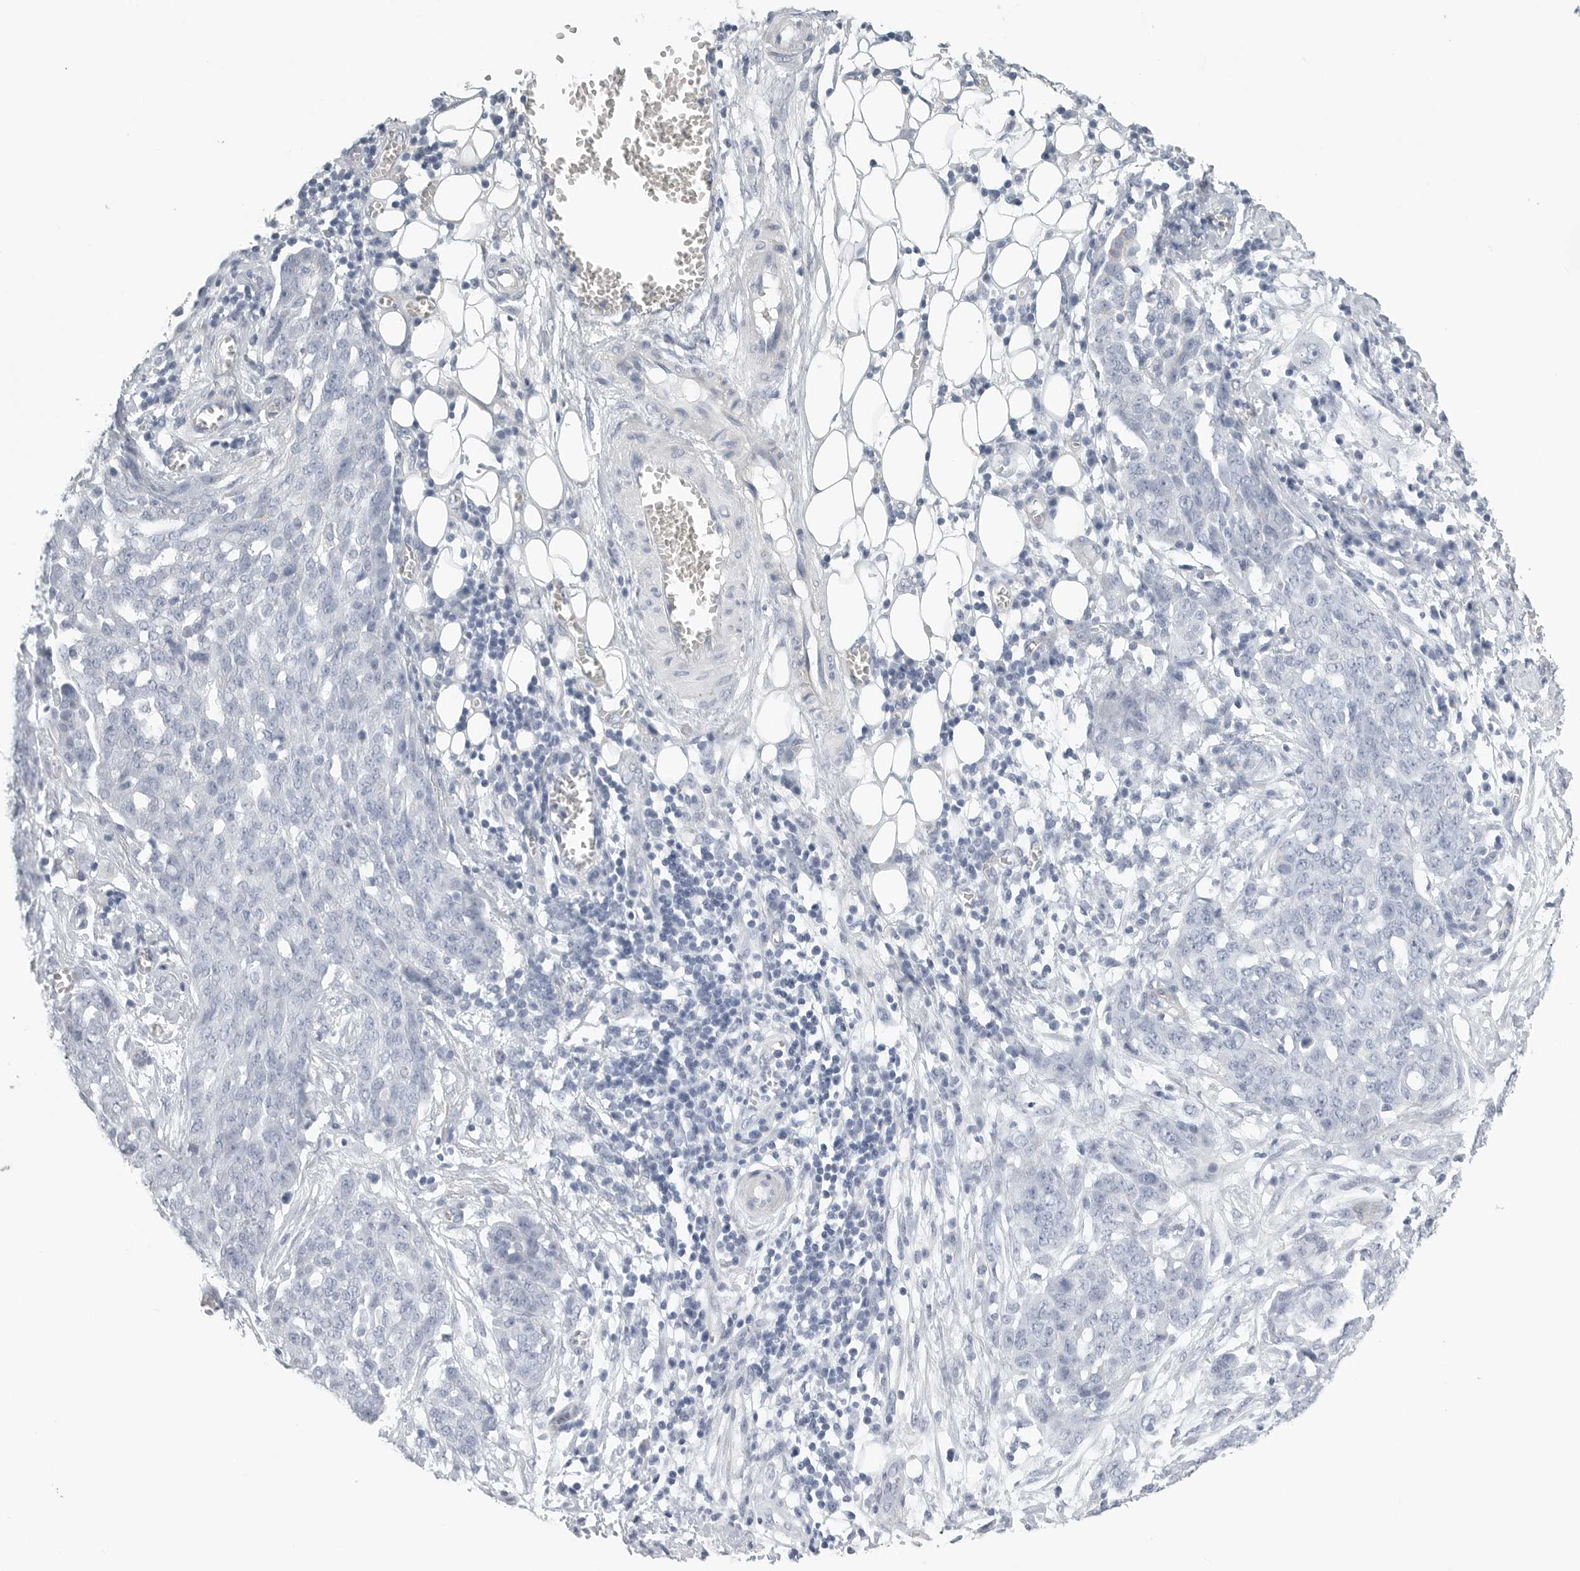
{"staining": {"intensity": "negative", "quantity": "none", "location": "none"}, "tissue": "ovarian cancer", "cell_type": "Tumor cells", "image_type": "cancer", "snomed": [{"axis": "morphology", "description": "Cystadenocarcinoma, serous, NOS"}, {"axis": "topography", "description": "Soft tissue"}, {"axis": "topography", "description": "Ovary"}], "caption": "Tumor cells show no significant staining in ovarian cancer.", "gene": "TNR", "patient": {"sex": "female", "age": 57}}